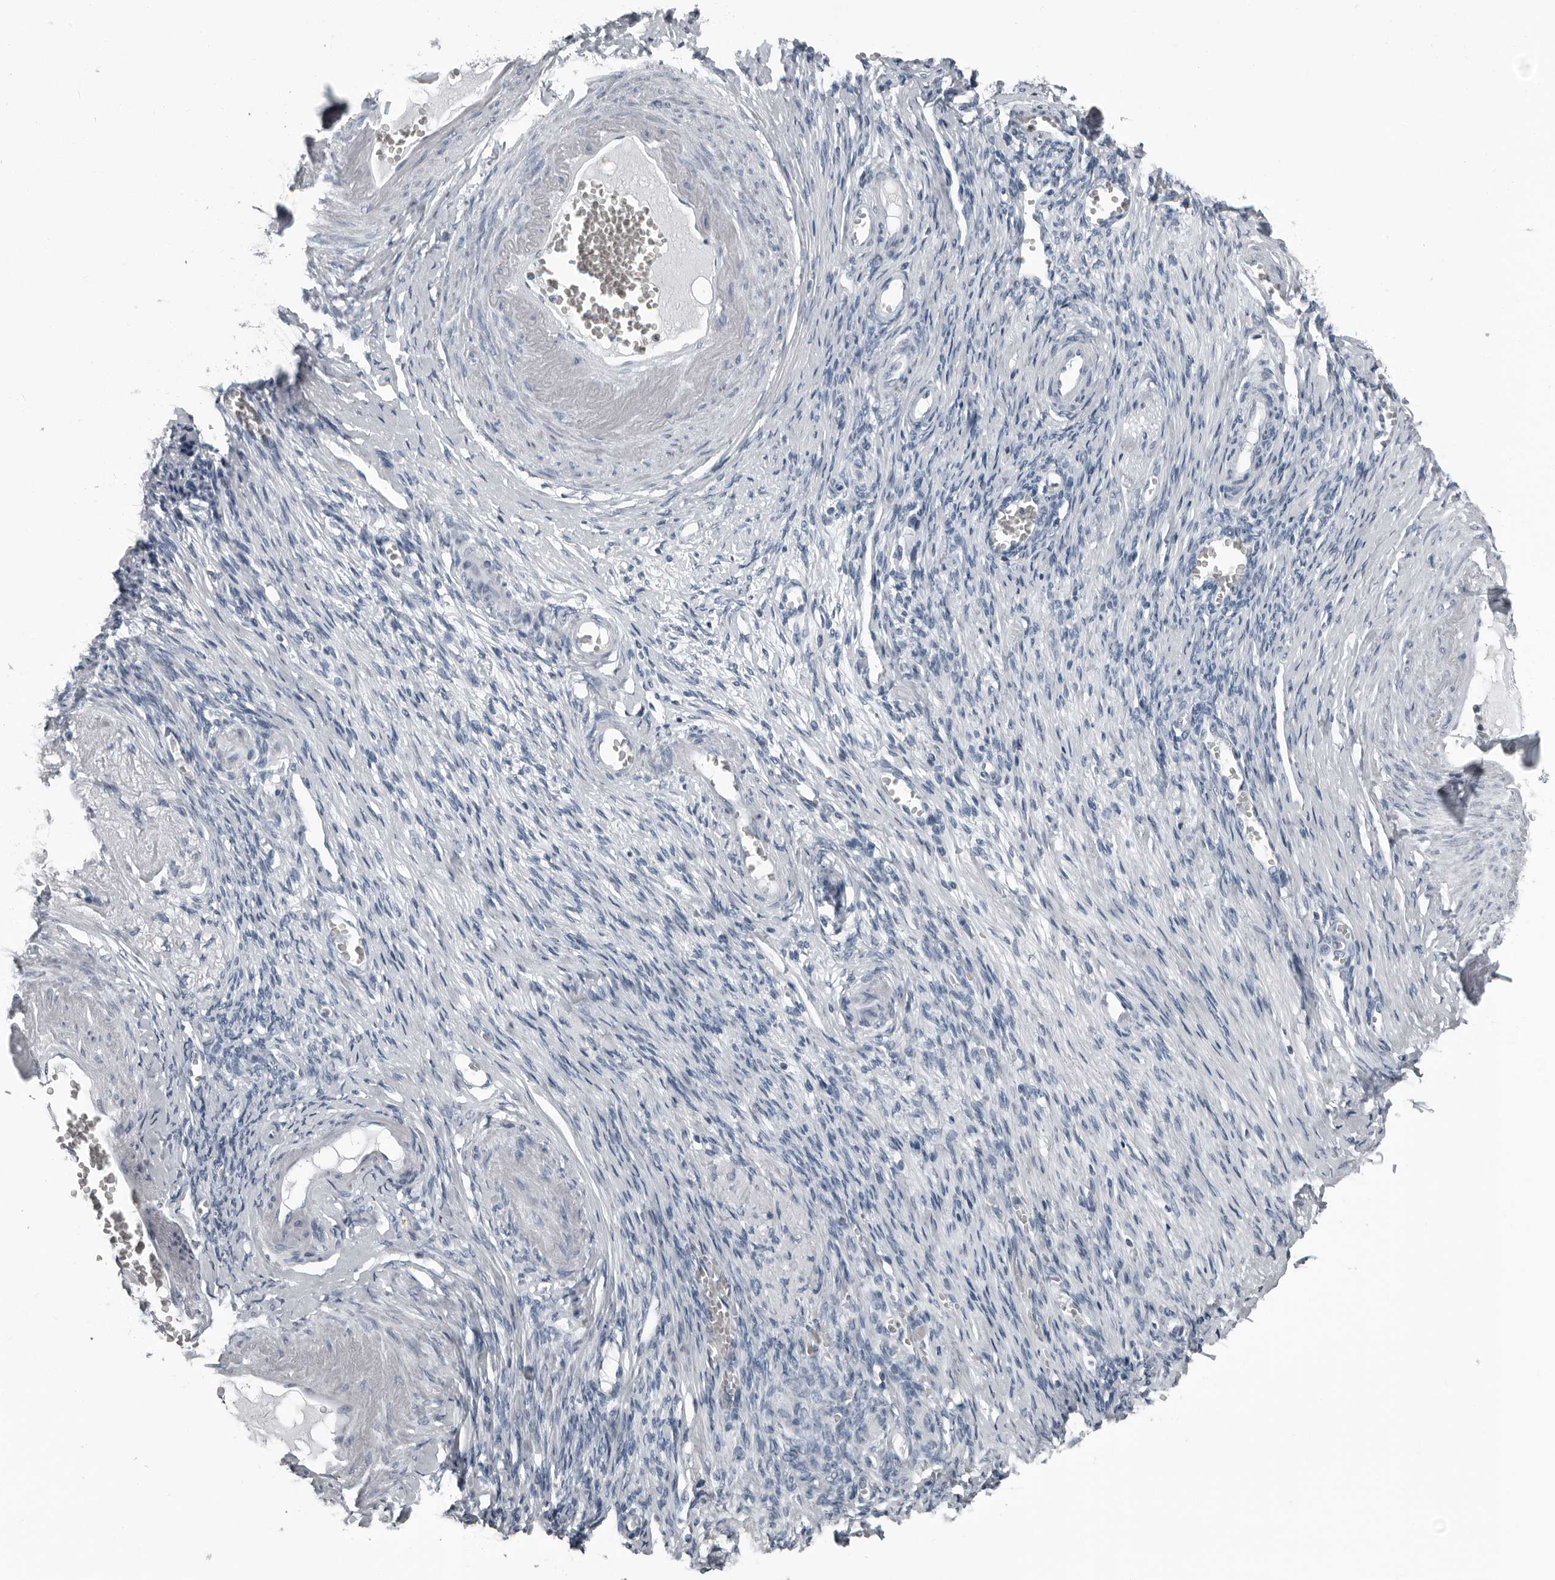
{"staining": {"intensity": "negative", "quantity": "none", "location": "none"}, "tissue": "adipose tissue", "cell_type": "Adipocytes", "image_type": "normal", "snomed": [{"axis": "morphology", "description": "Normal tissue, NOS"}, {"axis": "topography", "description": "Vascular tissue"}, {"axis": "topography", "description": "Fallopian tube"}, {"axis": "topography", "description": "Ovary"}], "caption": "Human adipose tissue stained for a protein using IHC displays no staining in adipocytes.", "gene": "RTCA", "patient": {"sex": "female", "age": 67}}